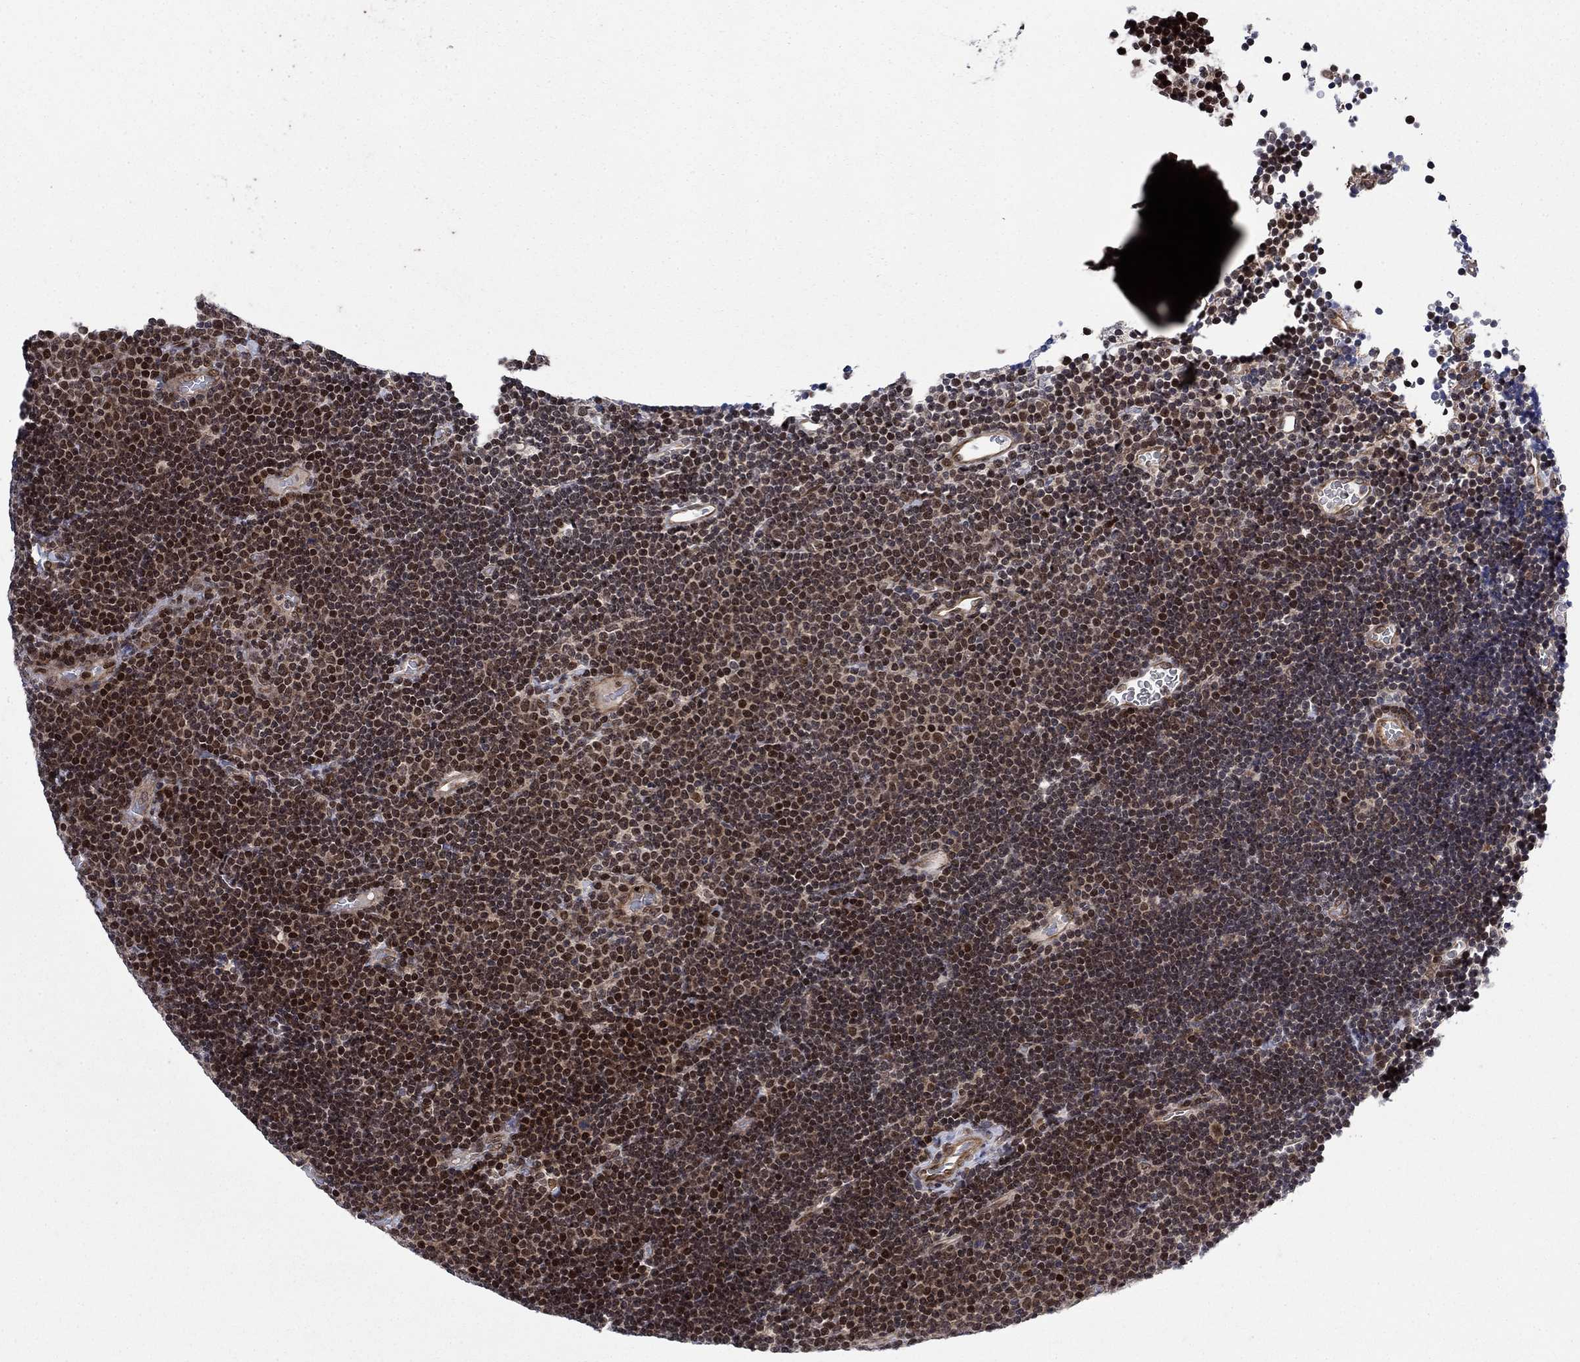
{"staining": {"intensity": "strong", "quantity": "25%-75%", "location": "nuclear"}, "tissue": "lymphoma", "cell_type": "Tumor cells", "image_type": "cancer", "snomed": [{"axis": "morphology", "description": "Malignant lymphoma, non-Hodgkin's type, Low grade"}, {"axis": "topography", "description": "Brain"}], "caption": "Protein expression analysis of human lymphoma reveals strong nuclear expression in about 25%-75% of tumor cells.", "gene": "PRICKLE4", "patient": {"sex": "female", "age": 66}}